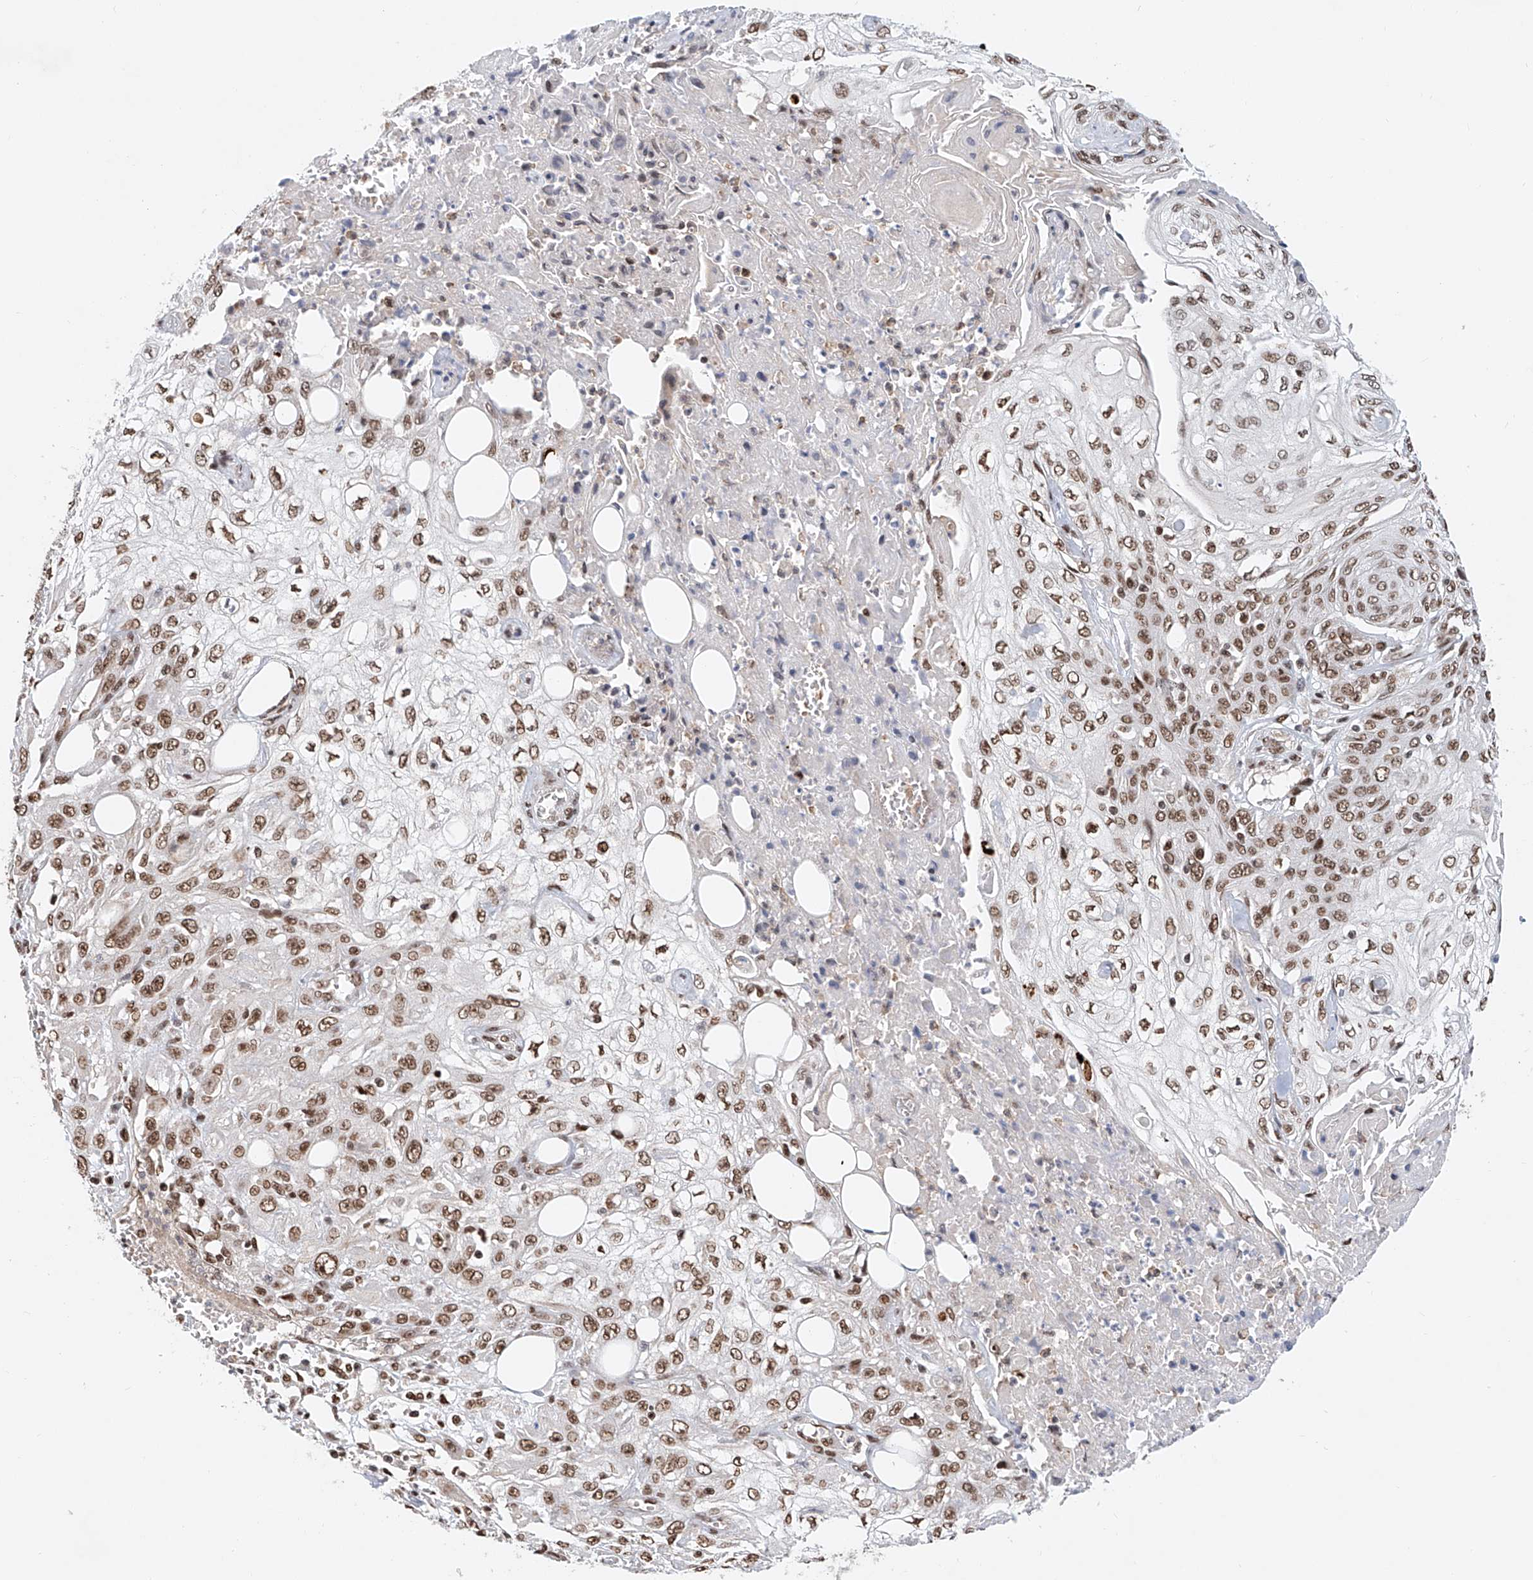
{"staining": {"intensity": "moderate", "quantity": ">75%", "location": "nuclear"}, "tissue": "skin cancer", "cell_type": "Tumor cells", "image_type": "cancer", "snomed": [{"axis": "morphology", "description": "Squamous cell carcinoma, NOS"}, {"axis": "morphology", "description": "Squamous cell carcinoma, metastatic, NOS"}, {"axis": "topography", "description": "Skin"}, {"axis": "topography", "description": "Lymph node"}], "caption": "A high-resolution histopathology image shows immunohistochemistry staining of skin squamous cell carcinoma, which exhibits moderate nuclear expression in about >75% of tumor cells.", "gene": "ZNF470", "patient": {"sex": "male", "age": 75}}